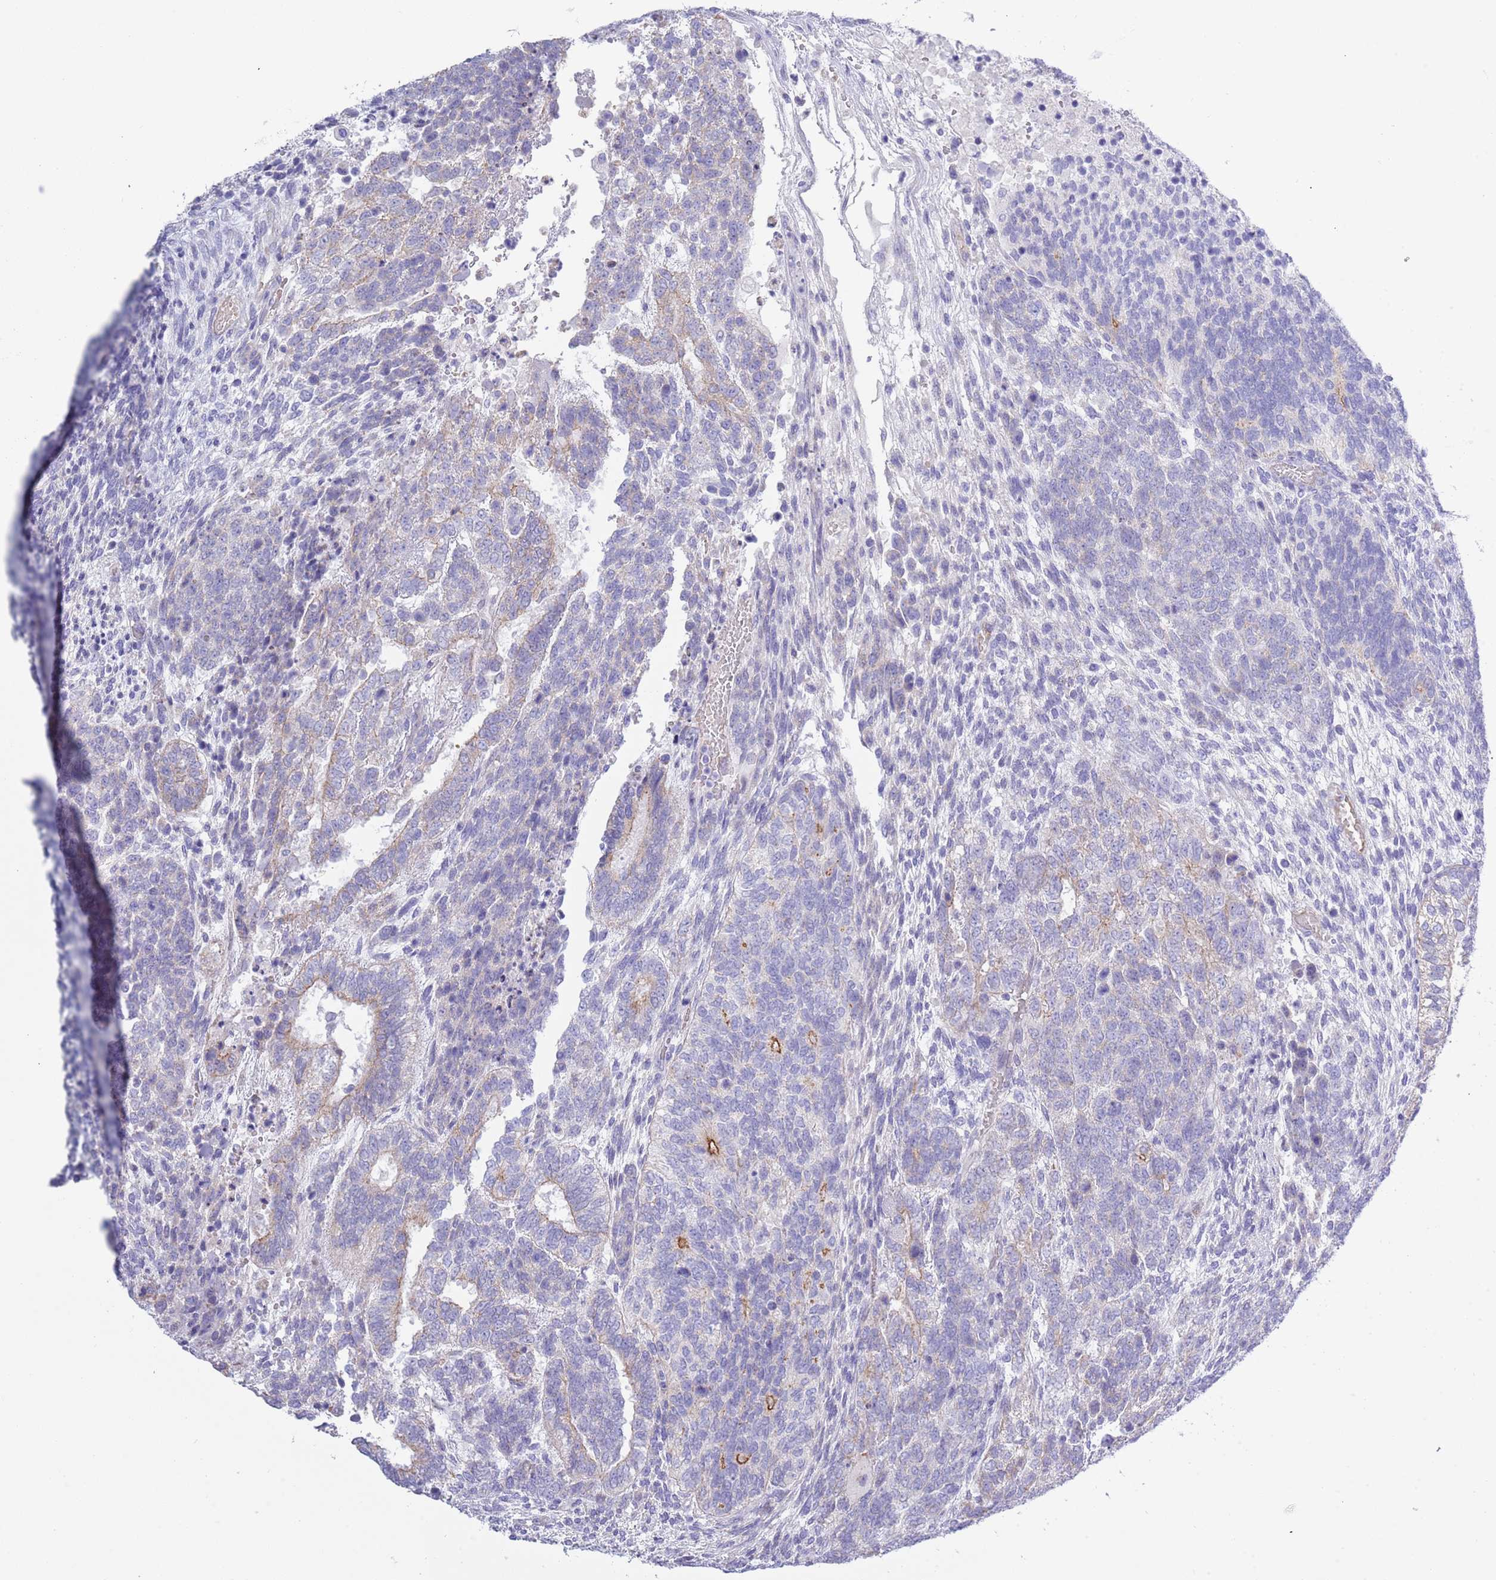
{"staining": {"intensity": "moderate", "quantity": "<25%", "location": "cytoplasmic/membranous"}, "tissue": "testis cancer", "cell_type": "Tumor cells", "image_type": "cancer", "snomed": [{"axis": "morphology", "description": "Carcinoma, Embryonal, NOS"}, {"axis": "topography", "description": "Testis"}], "caption": "Protein expression analysis of human testis embryonal carcinoma reveals moderate cytoplasmic/membranous staining in about <25% of tumor cells.", "gene": "ACR", "patient": {"sex": "male", "age": 23}}